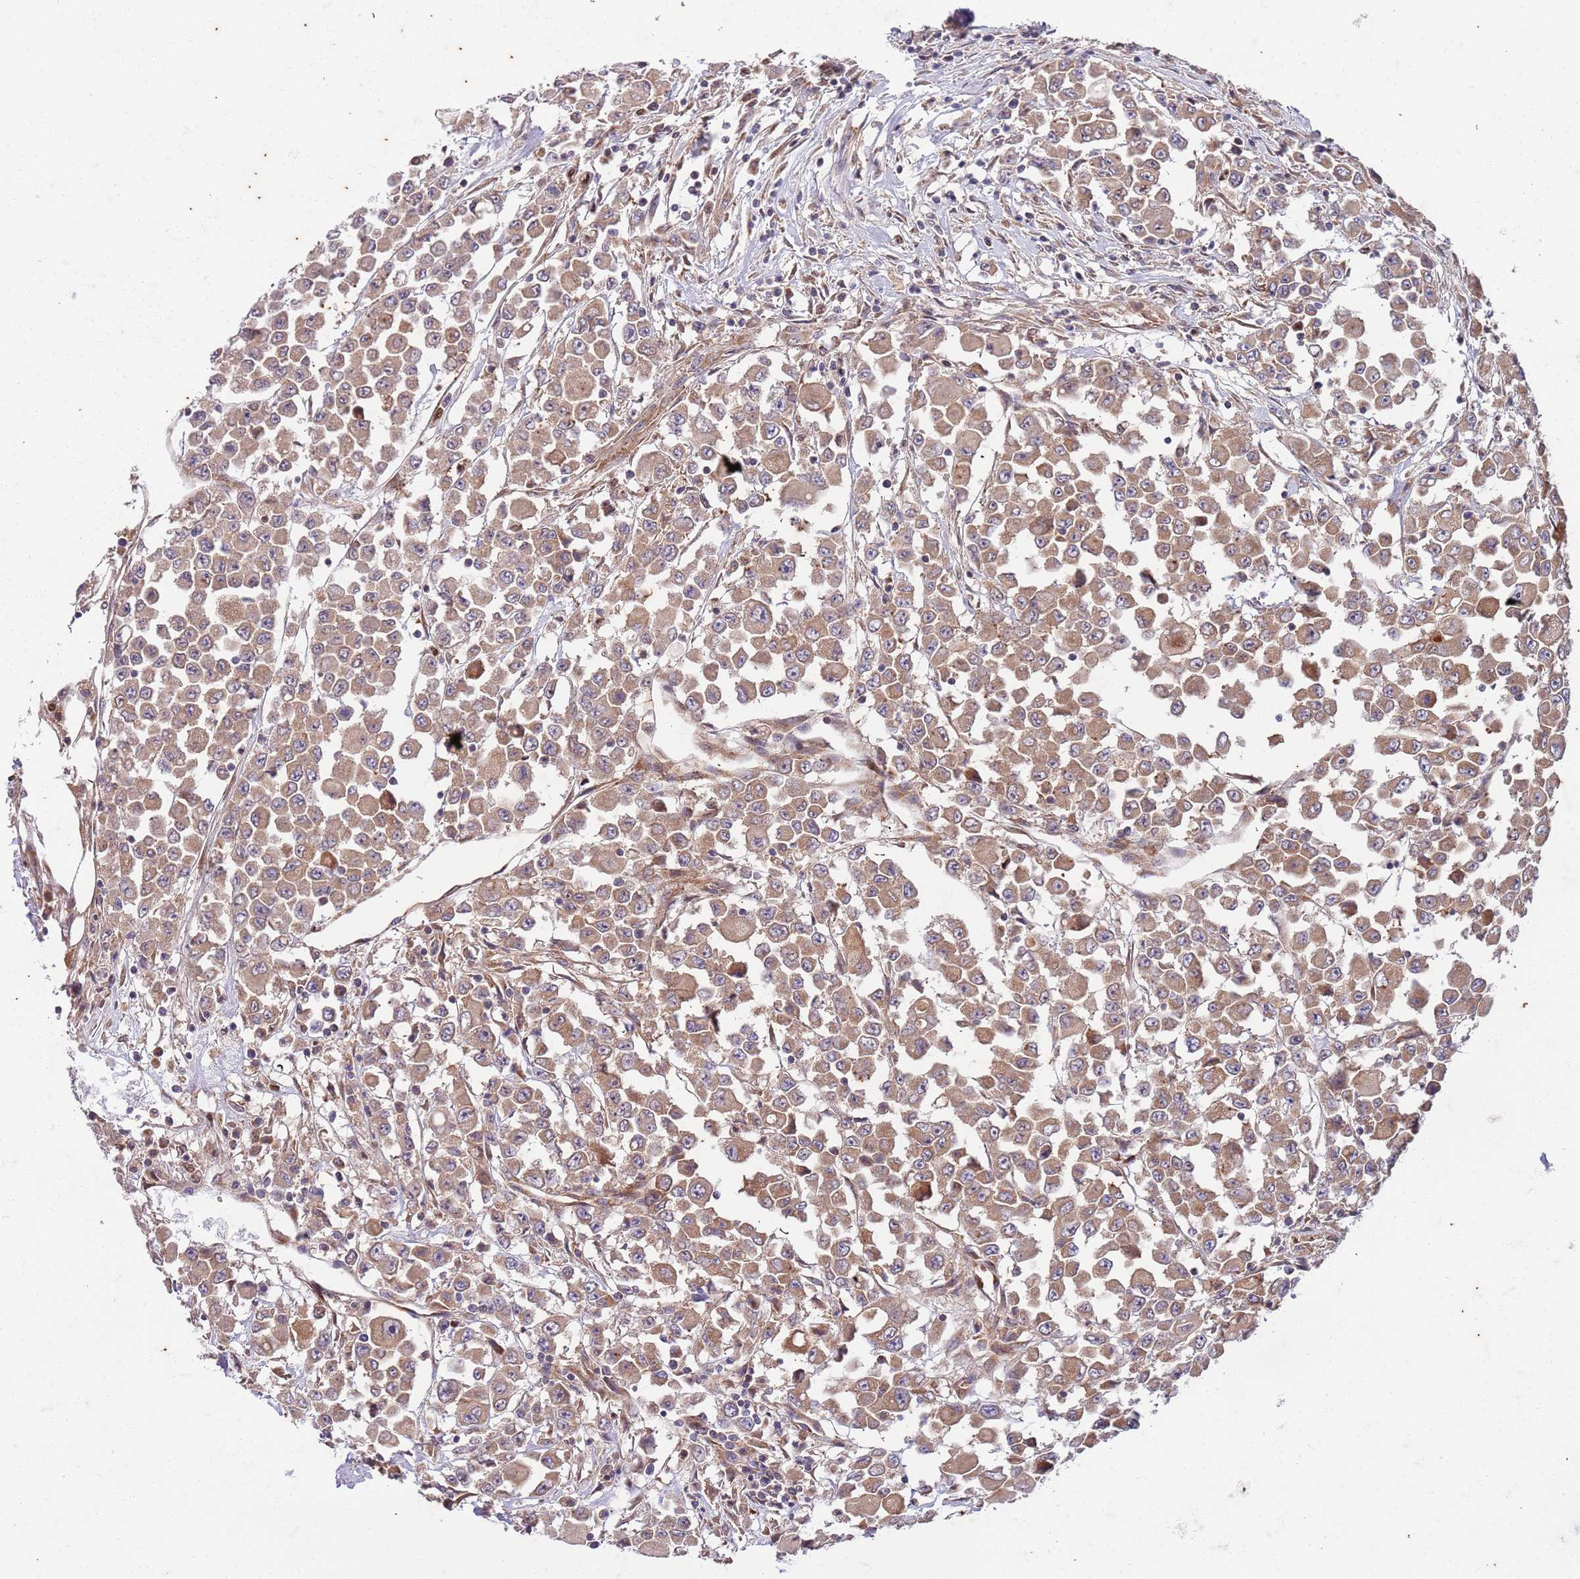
{"staining": {"intensity": "weak", "quantity": ">75%", "location": "cytoplasmic/membranous"}, "tissue": "colorectal cancer", "cell_type": "Tumor cells", "image_type": "cancer", "snomed": [{"axis": "morphology", "description": "Adenocarcinoma, NOS"}, {"axis": "topography", "description": "Colon"}], "caption": "Colorectal adenocarcinoma was stained to show a protein in brown. There is low levels of weak cytoplasmic/membranous expression in about >75% of tumor cells.", "gene": "OSBP", "patient": {"sex": "male", "age": 51}}